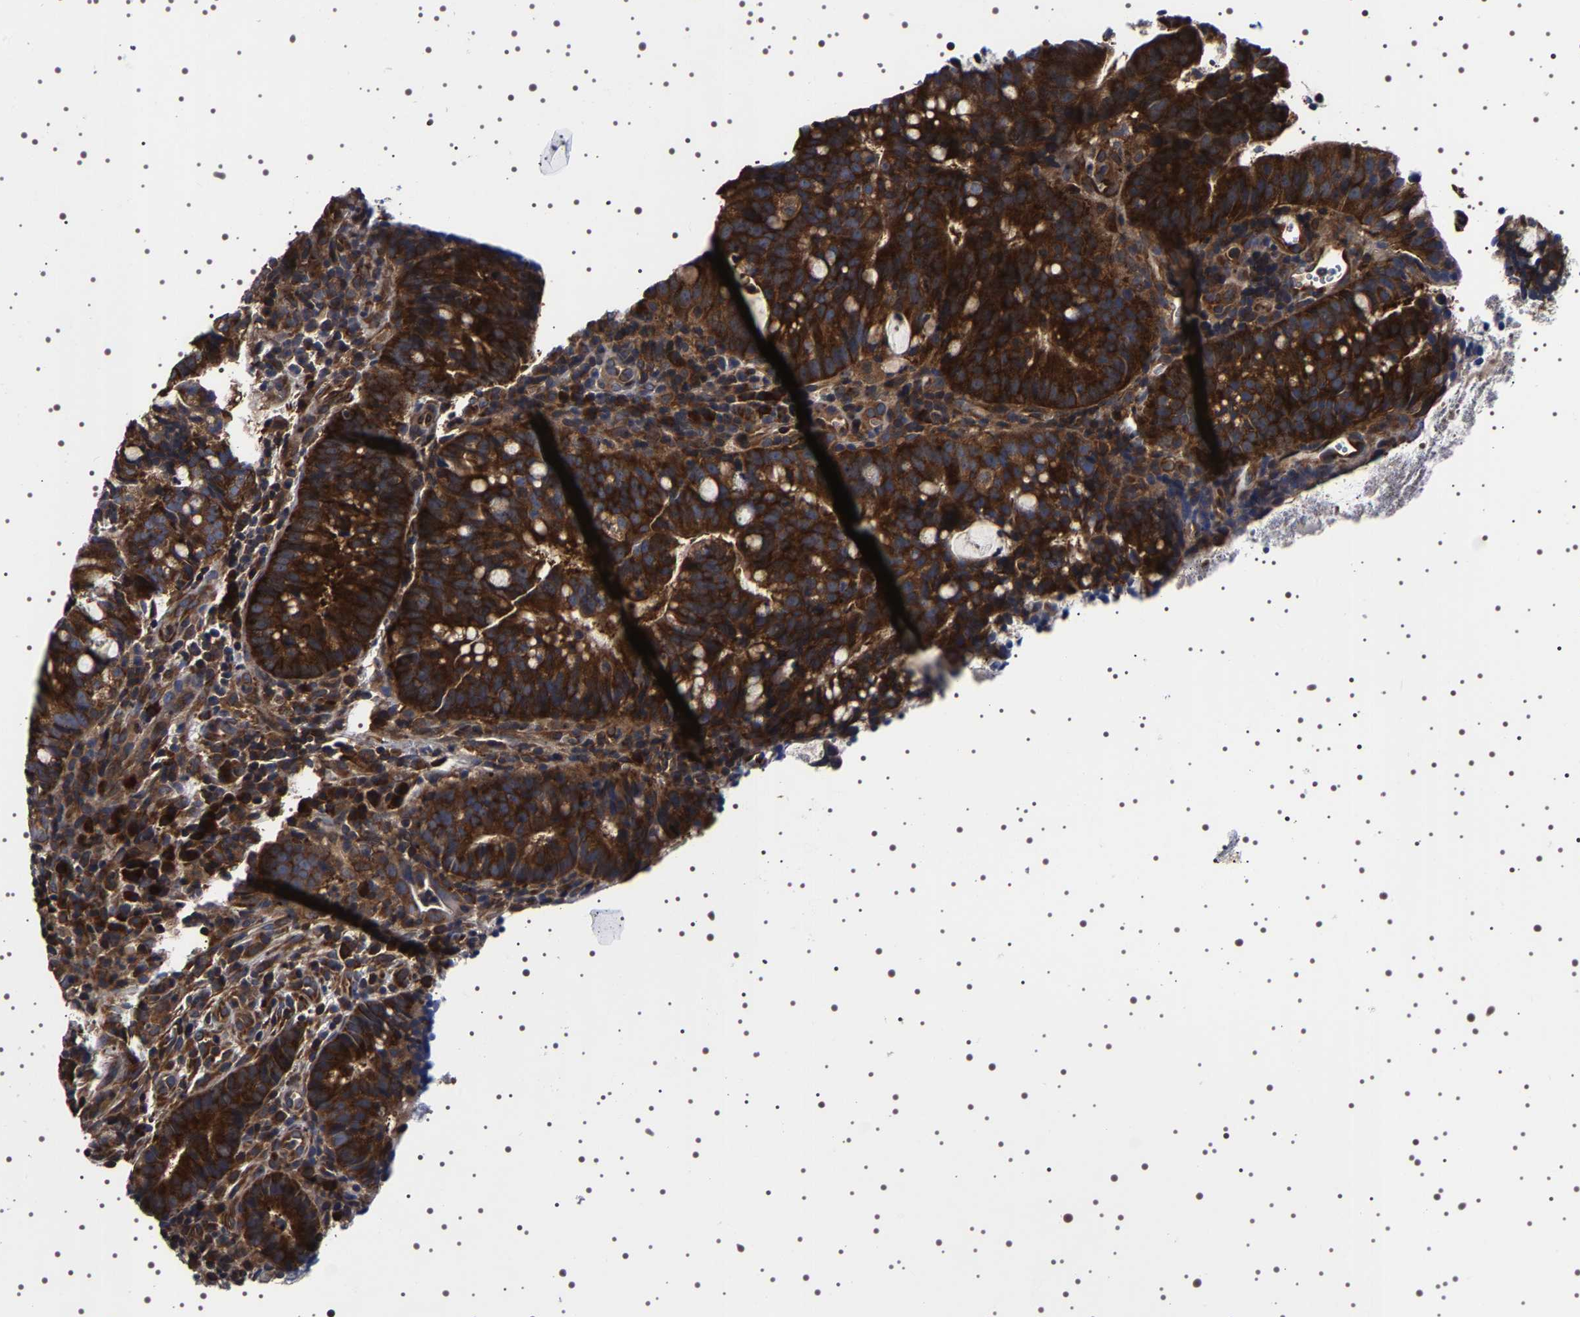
{"staining": {"intensity": "strong", "quantity": ">75%", "location": "cytoplasmic/membranous"}, "tissue": "colorectal cancer", "cell_type": "Tumor cells", "image_type": "cancer", "snomed": [{"axis": "morphology", "description": "Adenocarcinoma, NOS"}, {"axis": "topography", "description": "Colon"}], "caption": "Protein staining by IHC exhibits strong cytoplasmic/membranous staining in approximately >75% of tumor cells in adenocarcinoma (colorectal).", "gene": "DARS1", "patient": {"sex": "female", "age": 66}}